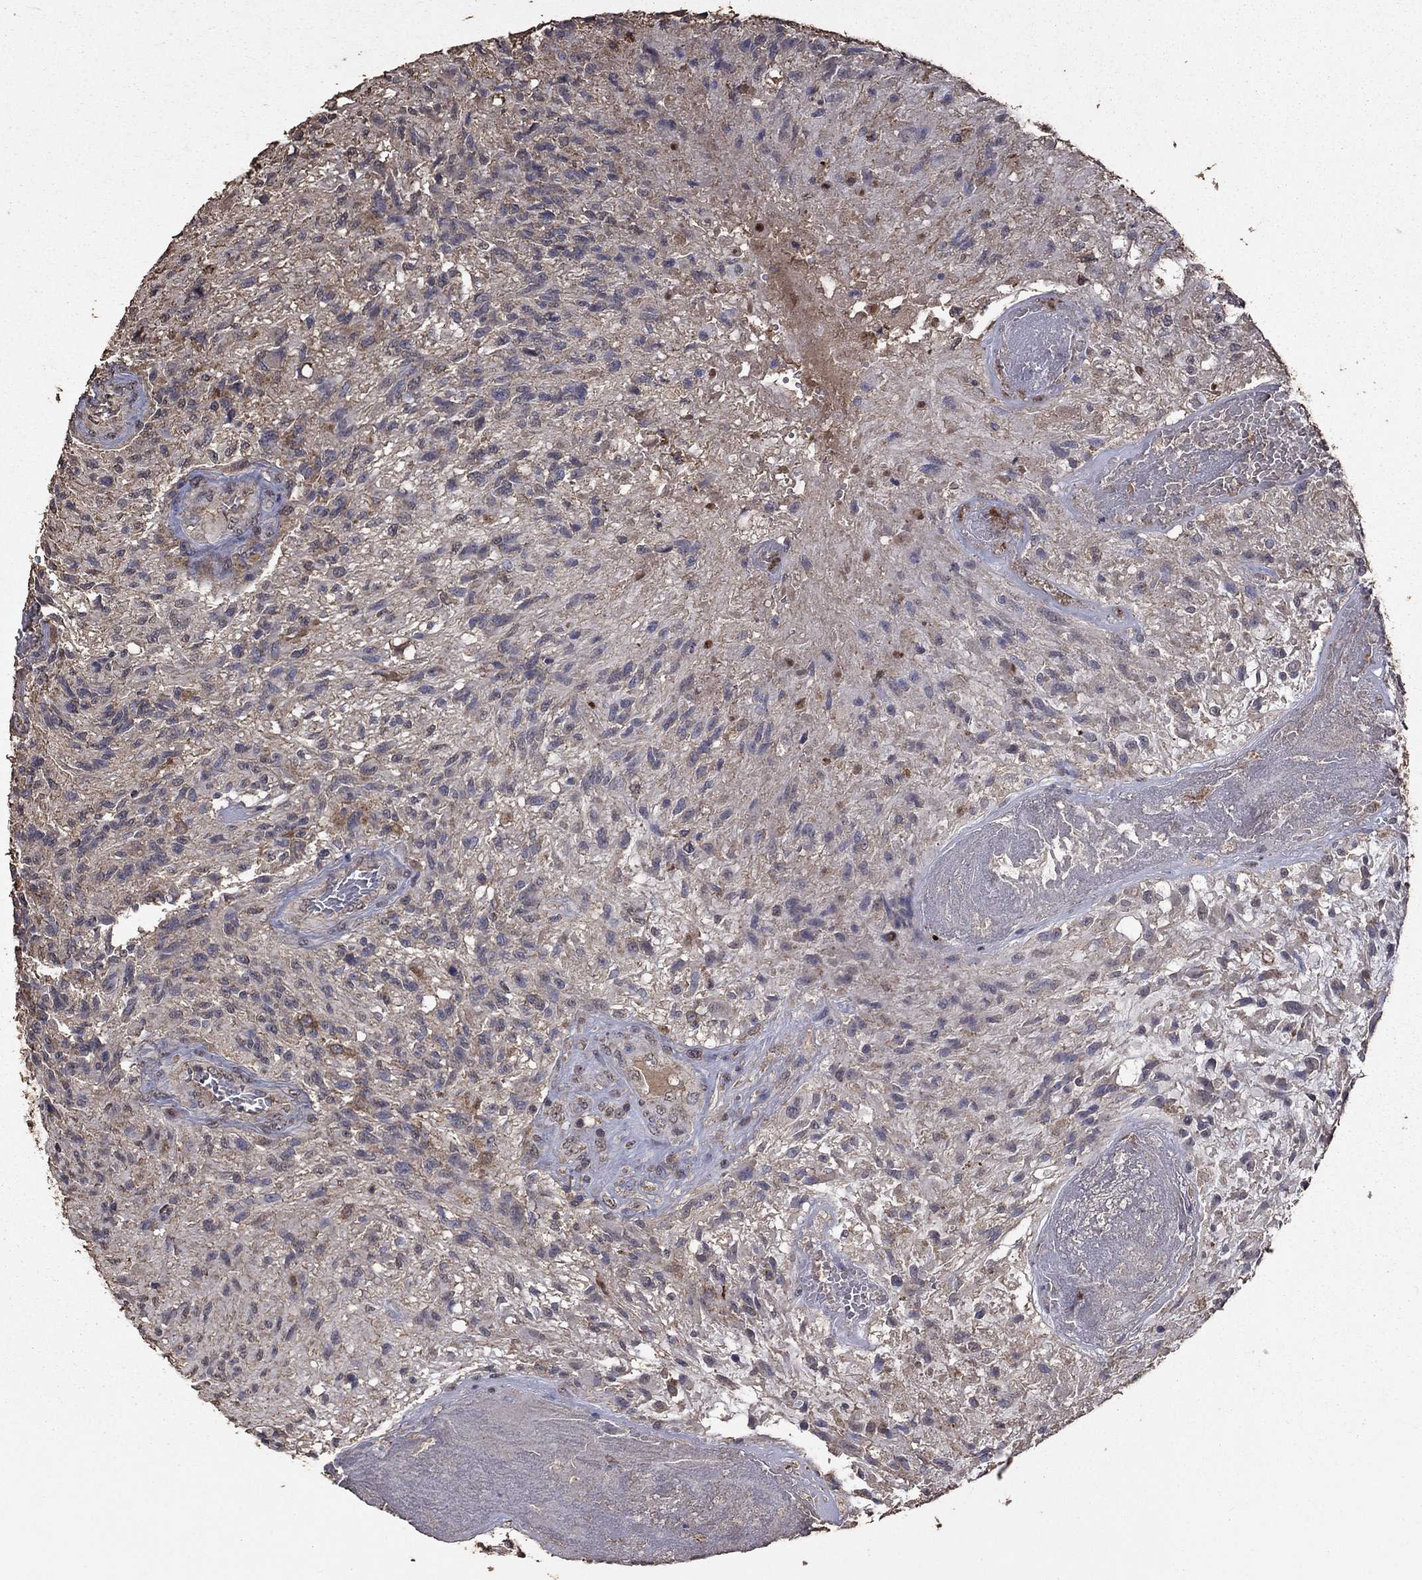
{"staining": {"intensity": "negative", "quantity": "none", "location": "none"}, "tissue": "glioma", "cell_type": "Tumor cells", "image_type": "cancer", "snomed": [{"axis": "morphology", "description": "Glioma, malignant, High grade"}, {"axis": "topography", "description": "Brain"}], "caption": "This is an immunohistochemistry micrograph of human malignant glioma (high-grade). There is no staining in tumor cells.", "gene": "SERPINA5", "patient": {"sex": "male", "age": 56}}